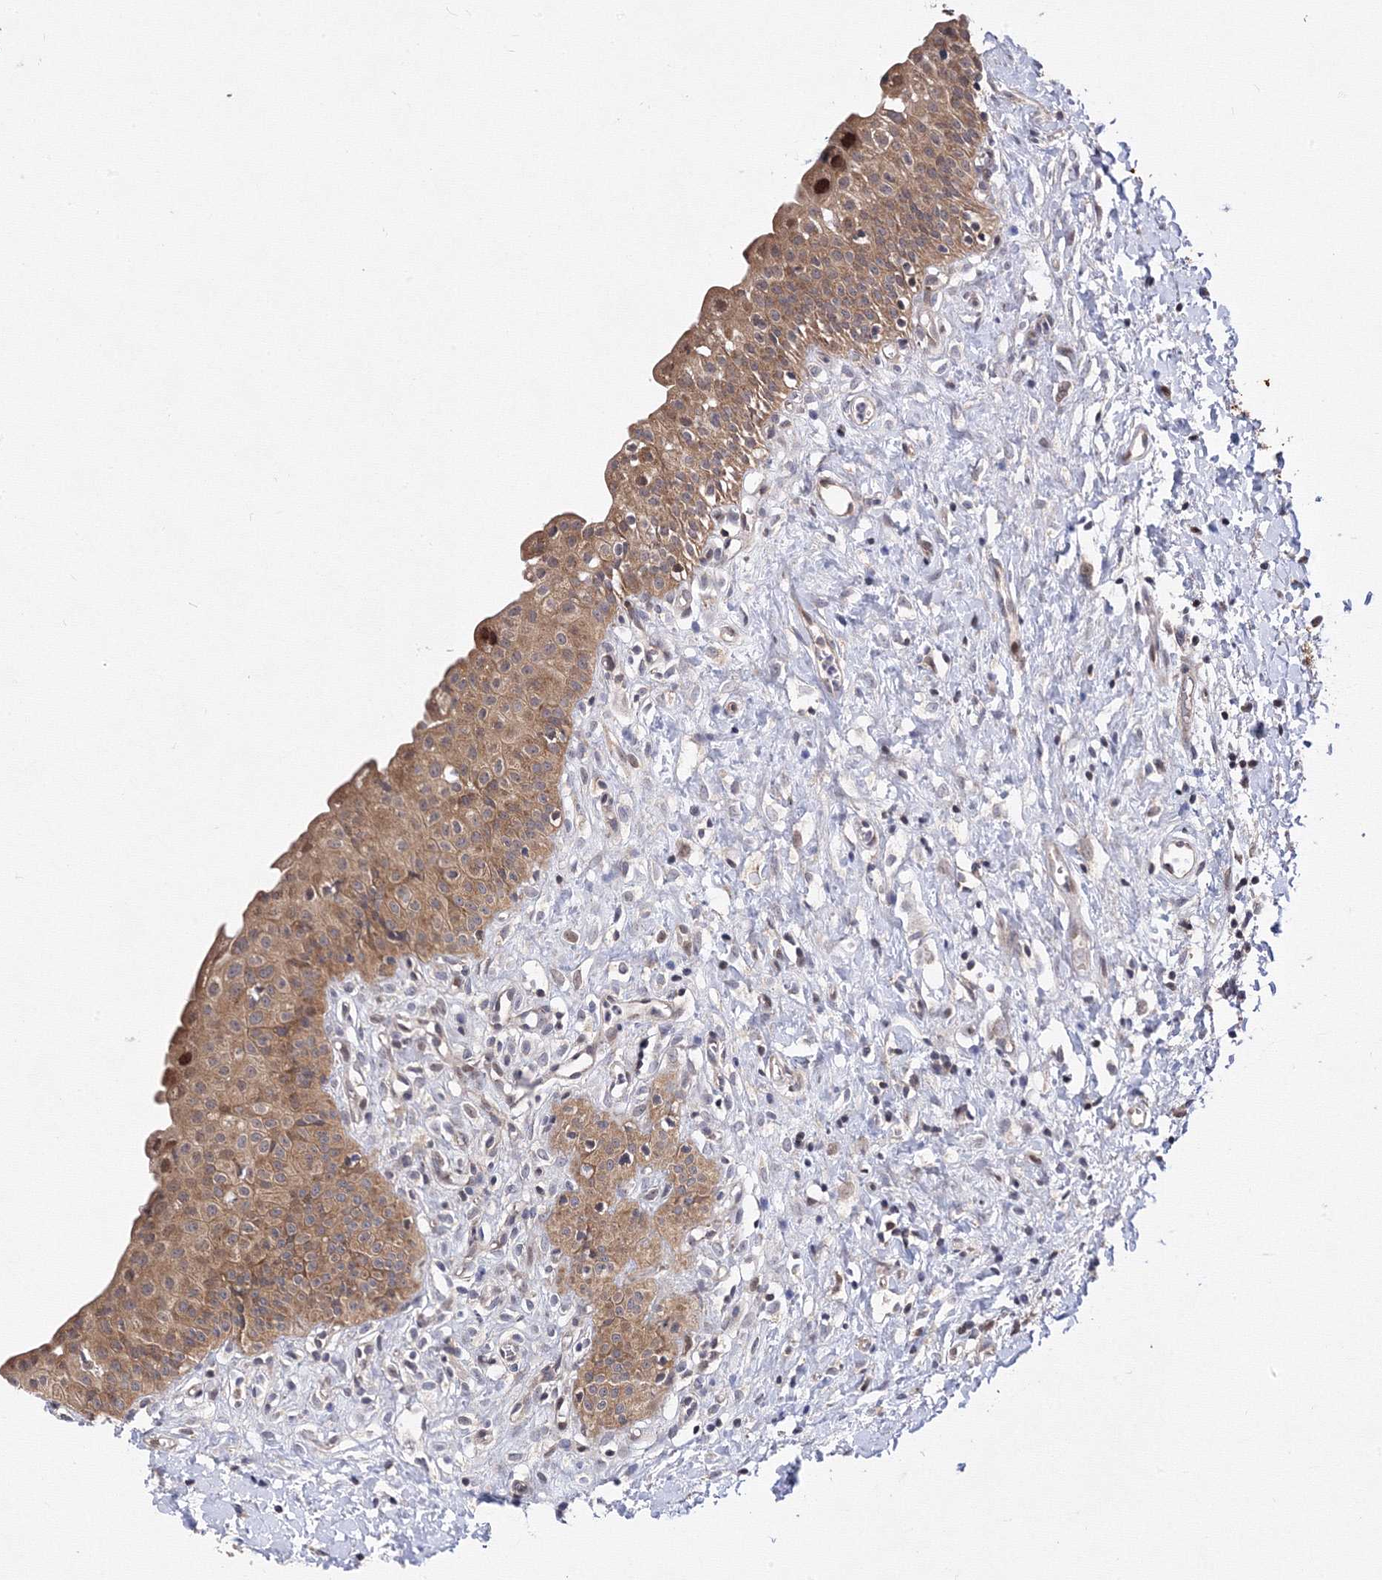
{"staining": {"intensity": "moderate", "quantity": ">75%", "location": "cytoplasmic/membranous,nuclear"}, "tissue": "urinary bladder", "cell_type": "Urothelial cells", "image_type": "normal", "snomed": [{"axis": "morphology", "description": "Normal tissue, NOS"}, {"axis": "topography", "description": "Urinary bladder"}], "caption": "Urinary bladder was stained to show a protein in brown. There is medium levels of moderate cytoplasmic/membranous,nuclear positivity in approximately >75% of urothelial cells. (DAB IHC with brightfield microscopy, high magnification).", "gene": "GPN1", "patient": {"sex": "male", "age": 51}}